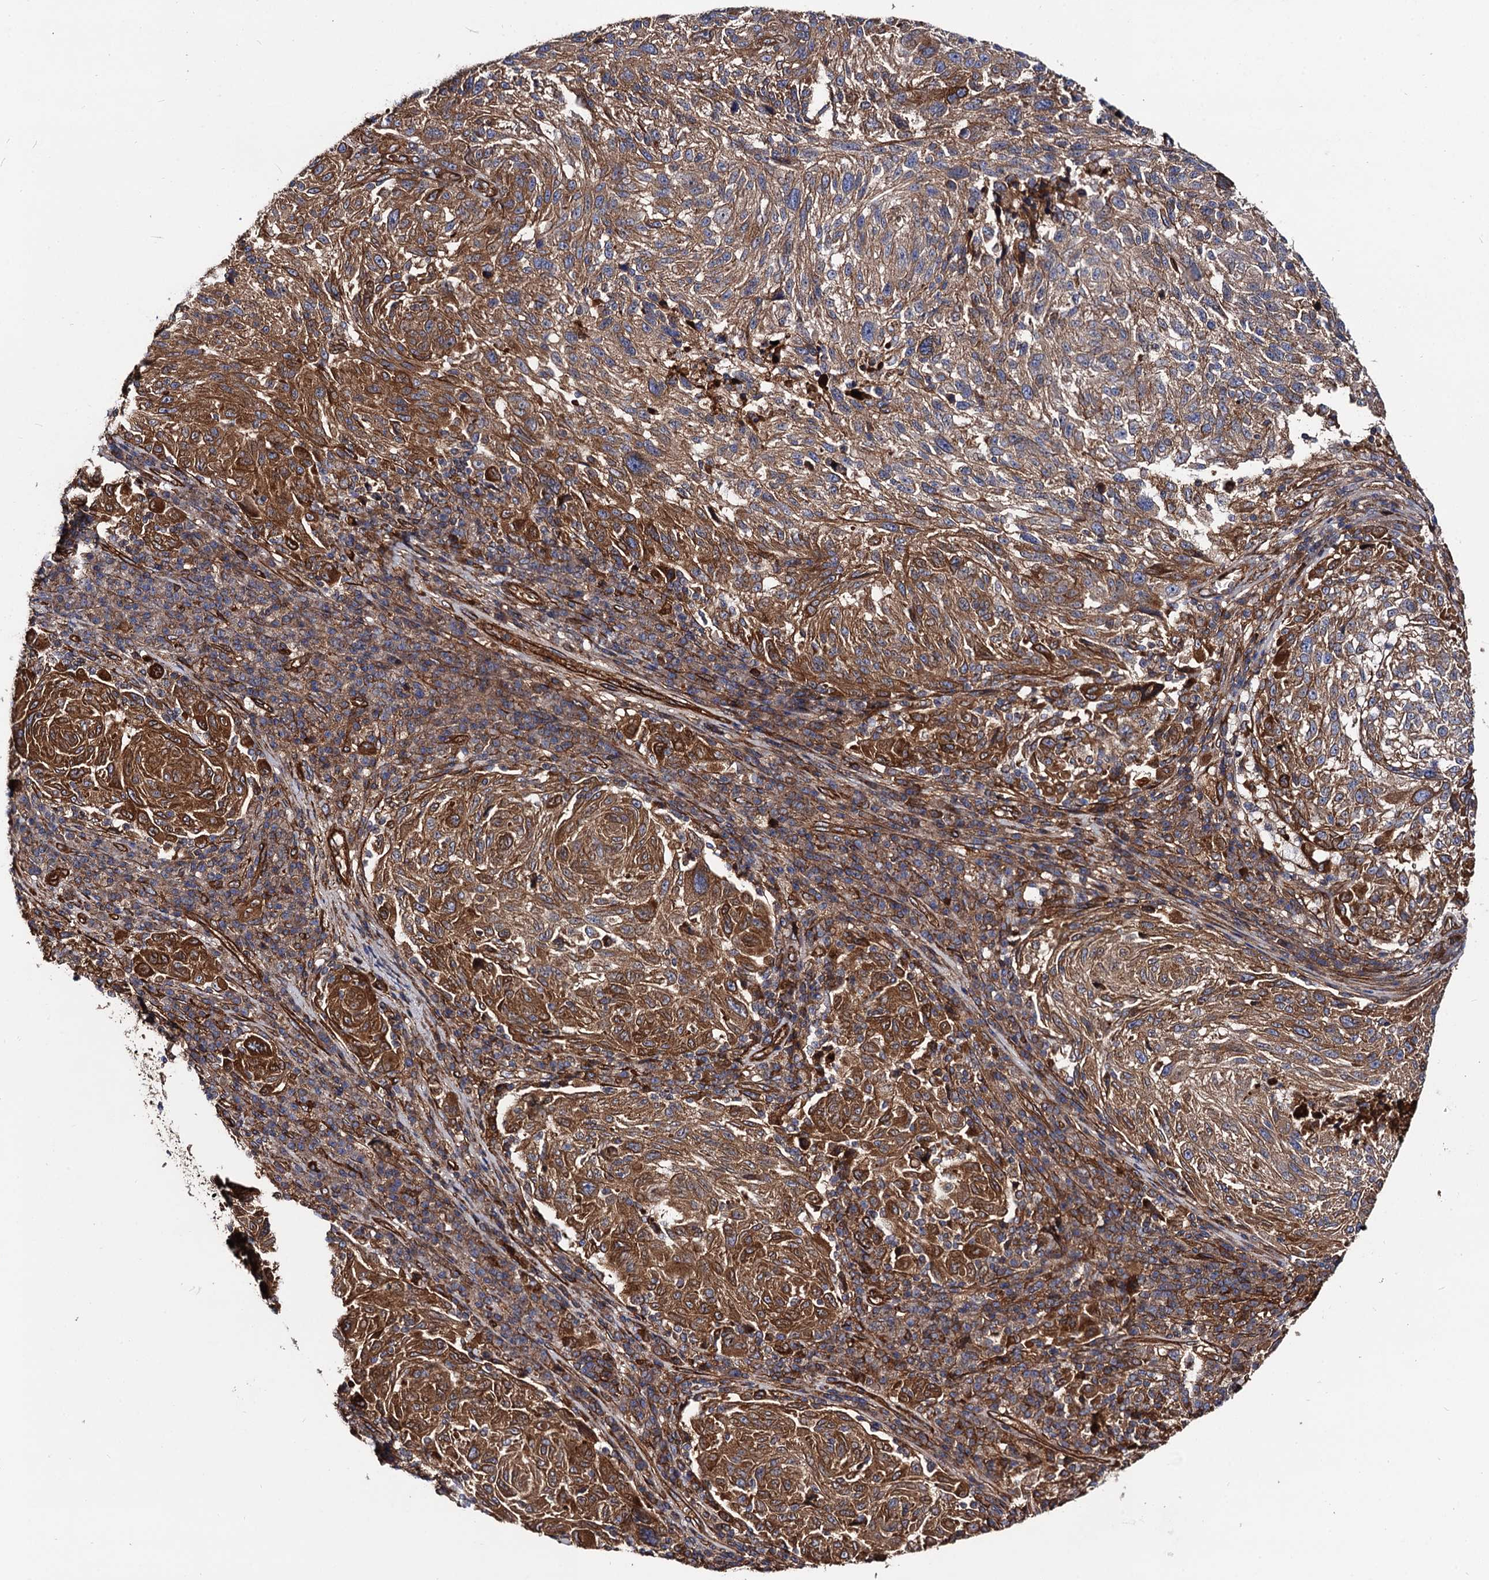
{"staining": {"intensity": "strong", "quantity": ">75%", "location": "cytoplasmic/membranous"}, "tissue": "melanoma", "cell_type": "Tumor cells", "image_type": "cancer", "snomed": [{"axis": "morphology", "description": "Malignant melanoma, NOS"}, {"axis": "topography", "description": "Skin"}], "caption": "Melanoma stained with a brown dye demonstrates strong cytoplasmic/membranous positive expression in approximately >75% of tumor cells.", "gene": "CIP2A", "patient": {"sex": "male", "age": 53}}